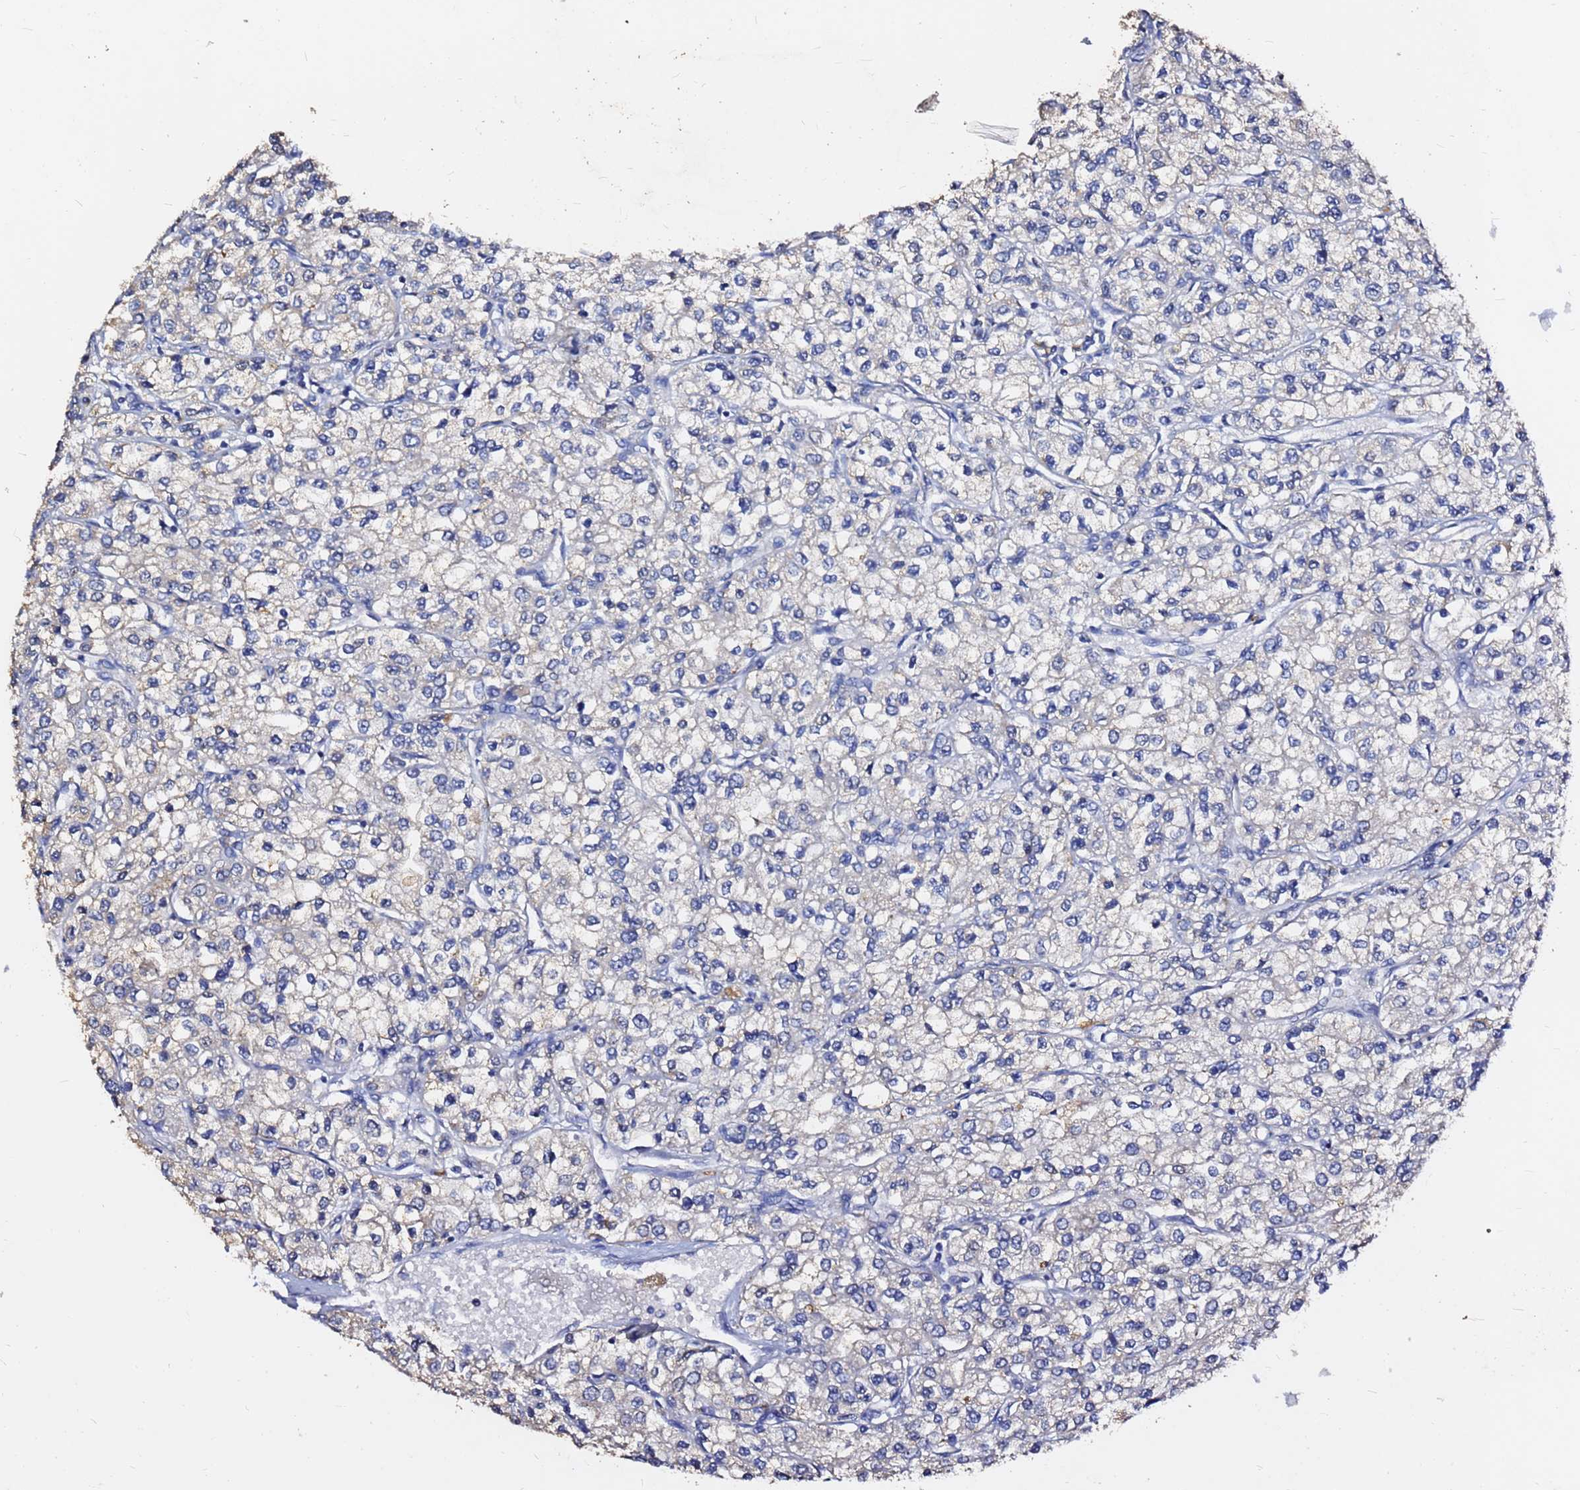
{"staining": {"intensity": "negative", "quantity": "none", "location": "none"}, "tissue": "renal cancer", "cell_type": "Tumor cells", "image_type": "cancer", "snomed": [{"axis": "morphology", "description": "Adenocarcinoma, NOS"}, {"axis": "topography", "description": "Kidney"}], "caption": "IHC of human renal adenocarcinoma reveals no positivity in tumor cells.", "gene": "FAM183A", "patient": {"sex": "male", "age": 80}}